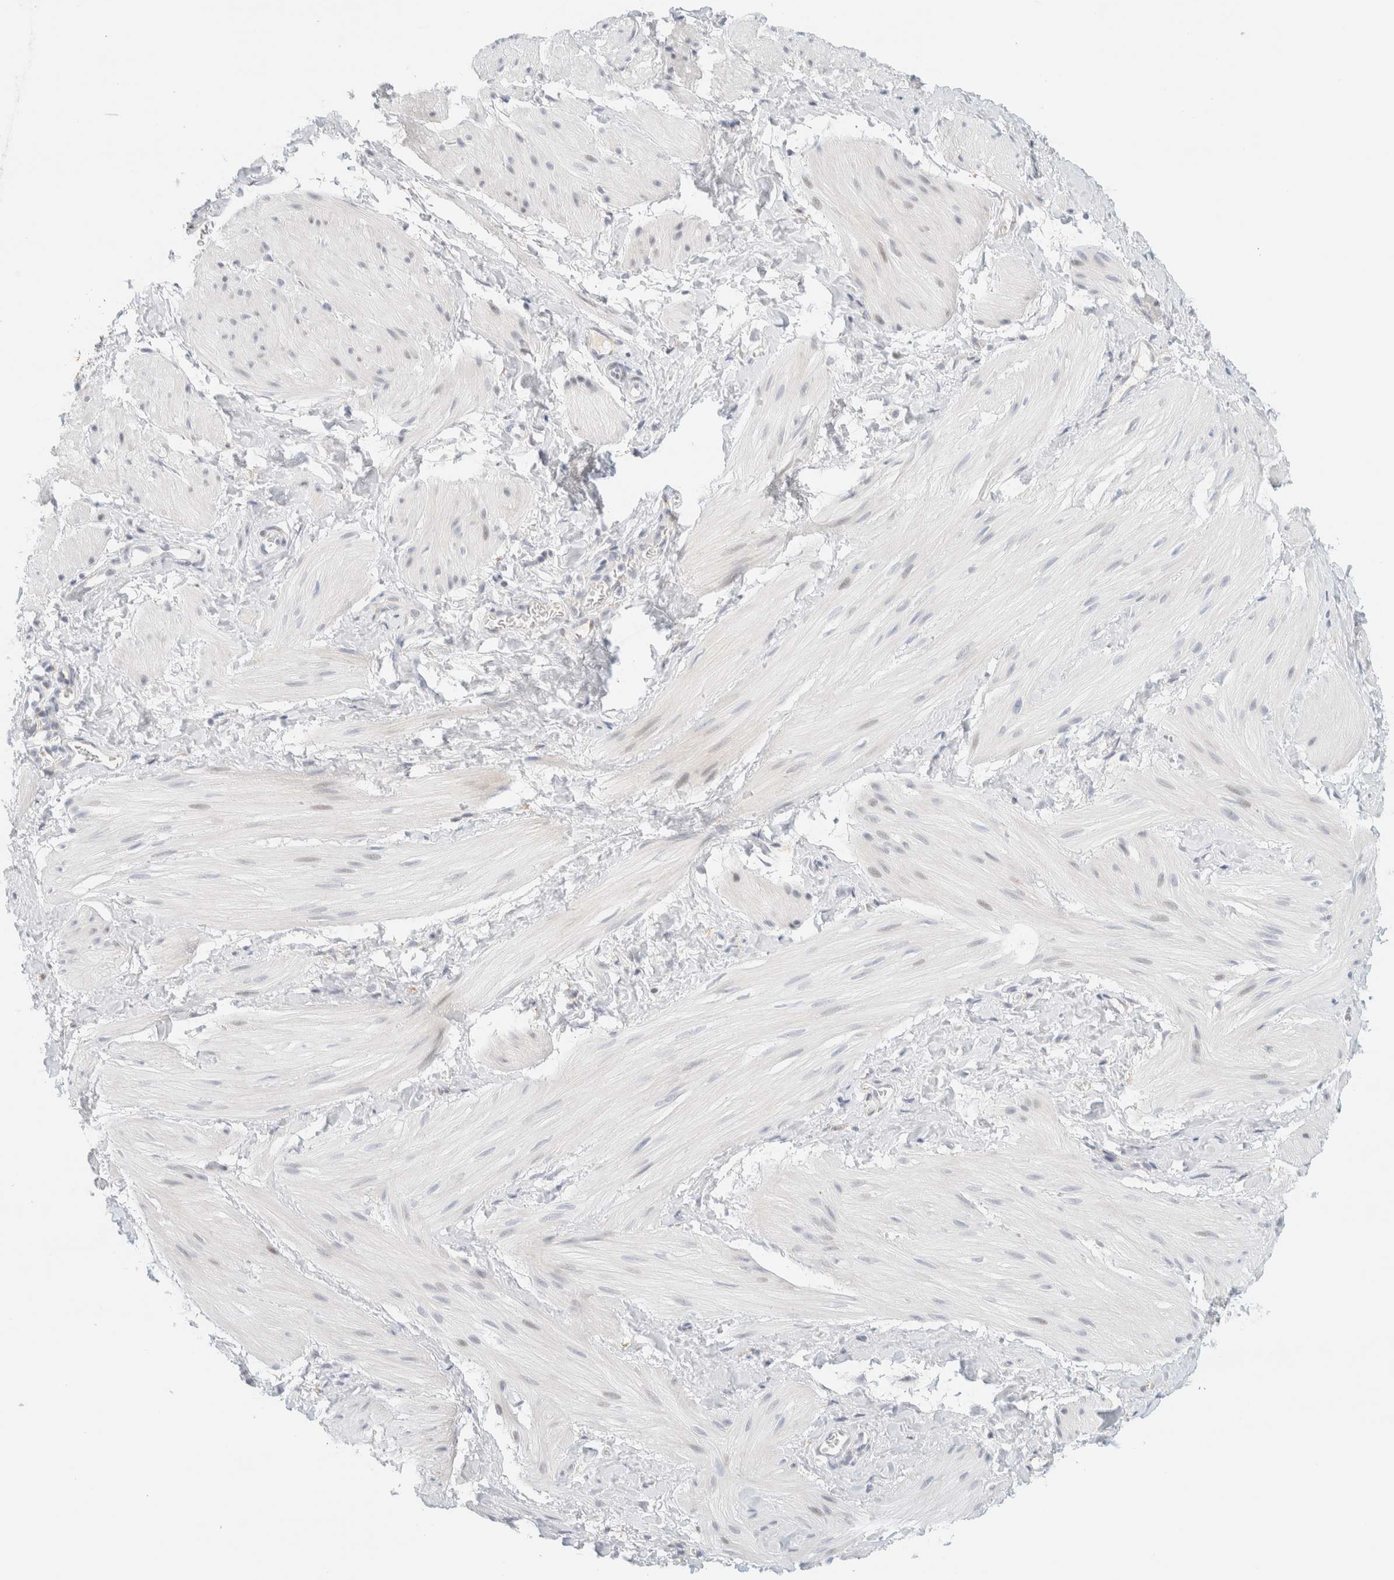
{"staining": {"intensity": "negative", "quantity": "none", "location": "none"}, "tissue": "smooth muscle", "cell_type": "Smooth muscle cells", "image_type": "normal", "snomed": [{"axis": "morphology", "description": "Normal tissue, NOS"}, {"axis": "topography", "description": "Smooth muscle"}], "caption": "Unremarkable smooth muscle was stained to show a protein in brown. There is no significant expression in smooth muscle cells.", "gene": "SPNS3", "patient": {"sex": "male", "age": 16}}